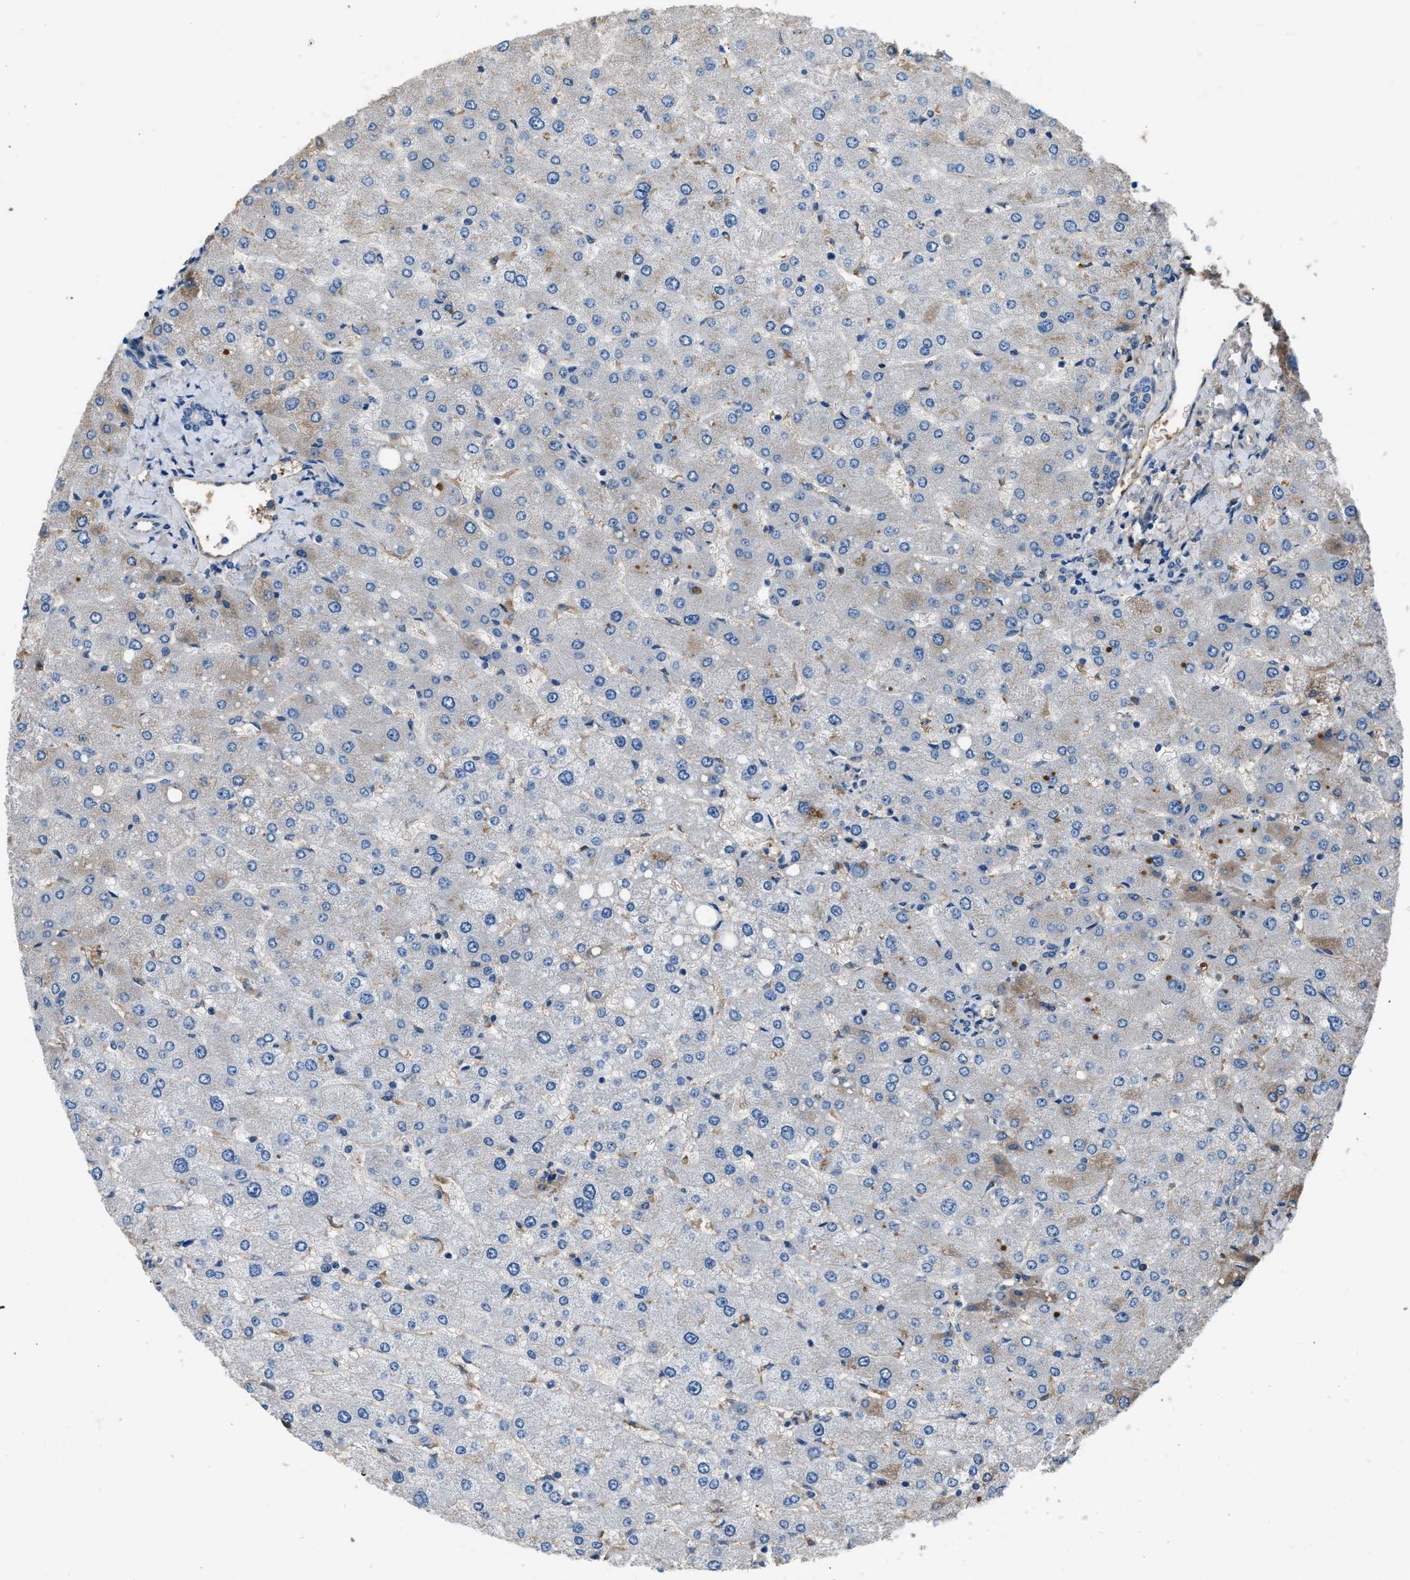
{"staining": {"intensity": "weak", "quantity": "<25%", "location": "cytoplasmic/membranous"}, "tissue": "liver", "cell_type": "Cholangiocytes", "image_type": "normal", "snomed": [{"axis": "morphology", "description": "Normal tissue, NOS"}, {"axis": "topography", "description": "Liver"}], "caption": "The IHC image has no significant positivity in cholangiocytes of liver. (DAB (3,3'-diaminobenzidine) immunohistochemistry, high magnification).", "gene": "STC1", "patient": {"sex": "male", "age": 55}}